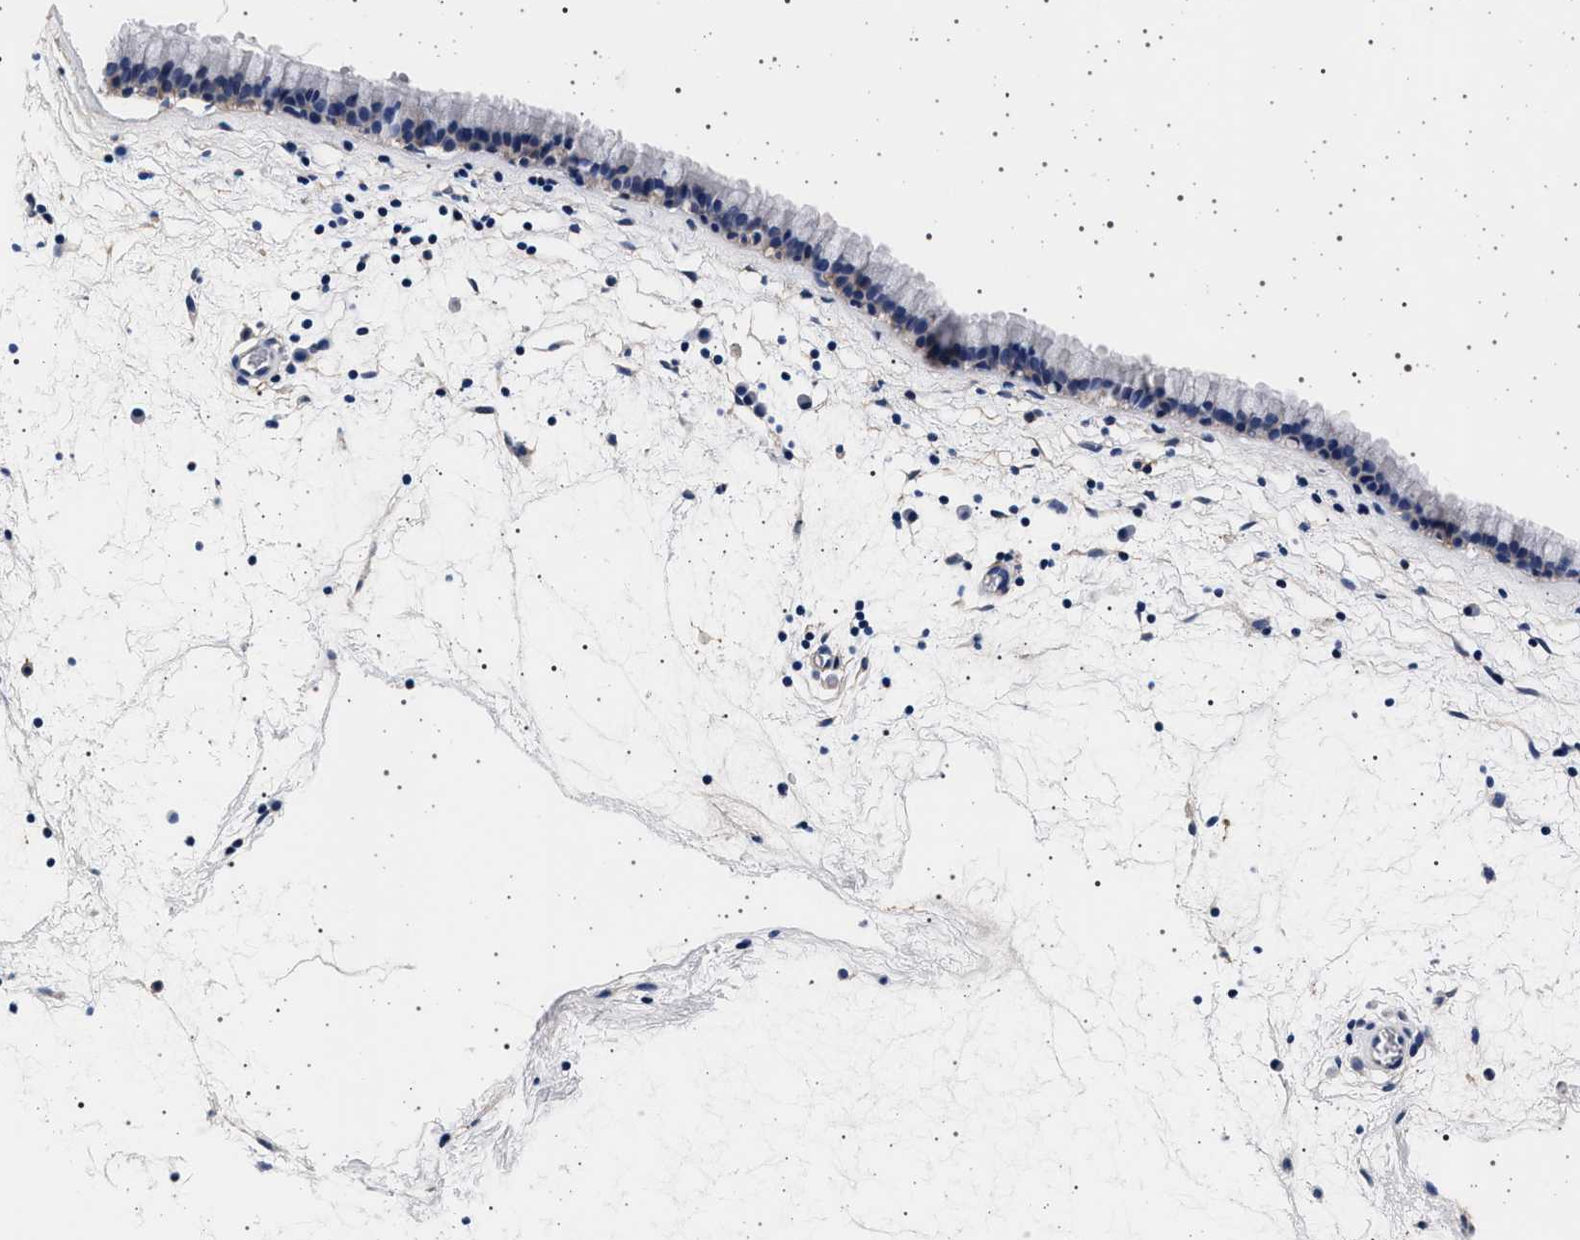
{"staining": {"intensity": "negative", "quantity": "none", "location": "none"}, "tissue": "nasopharynx", "cell_type": "Respiratory epithelial cells", "image_type": "normal", "snomed": [{"axis": "morphology", "description": "Normal tissue, NOS"}, {"axis": "morphology", "description": "Inflammation, NOS"}, {"axis": "topography", "description": "Nasopharynx"}], "caption": "Unremarkable nasopharynx was stained to show a protein in brown. There is no significant positivity in respiratory epithelial cells.", "gene": "SLC9A1", "patient": {"sex": "male", "age": 48}}